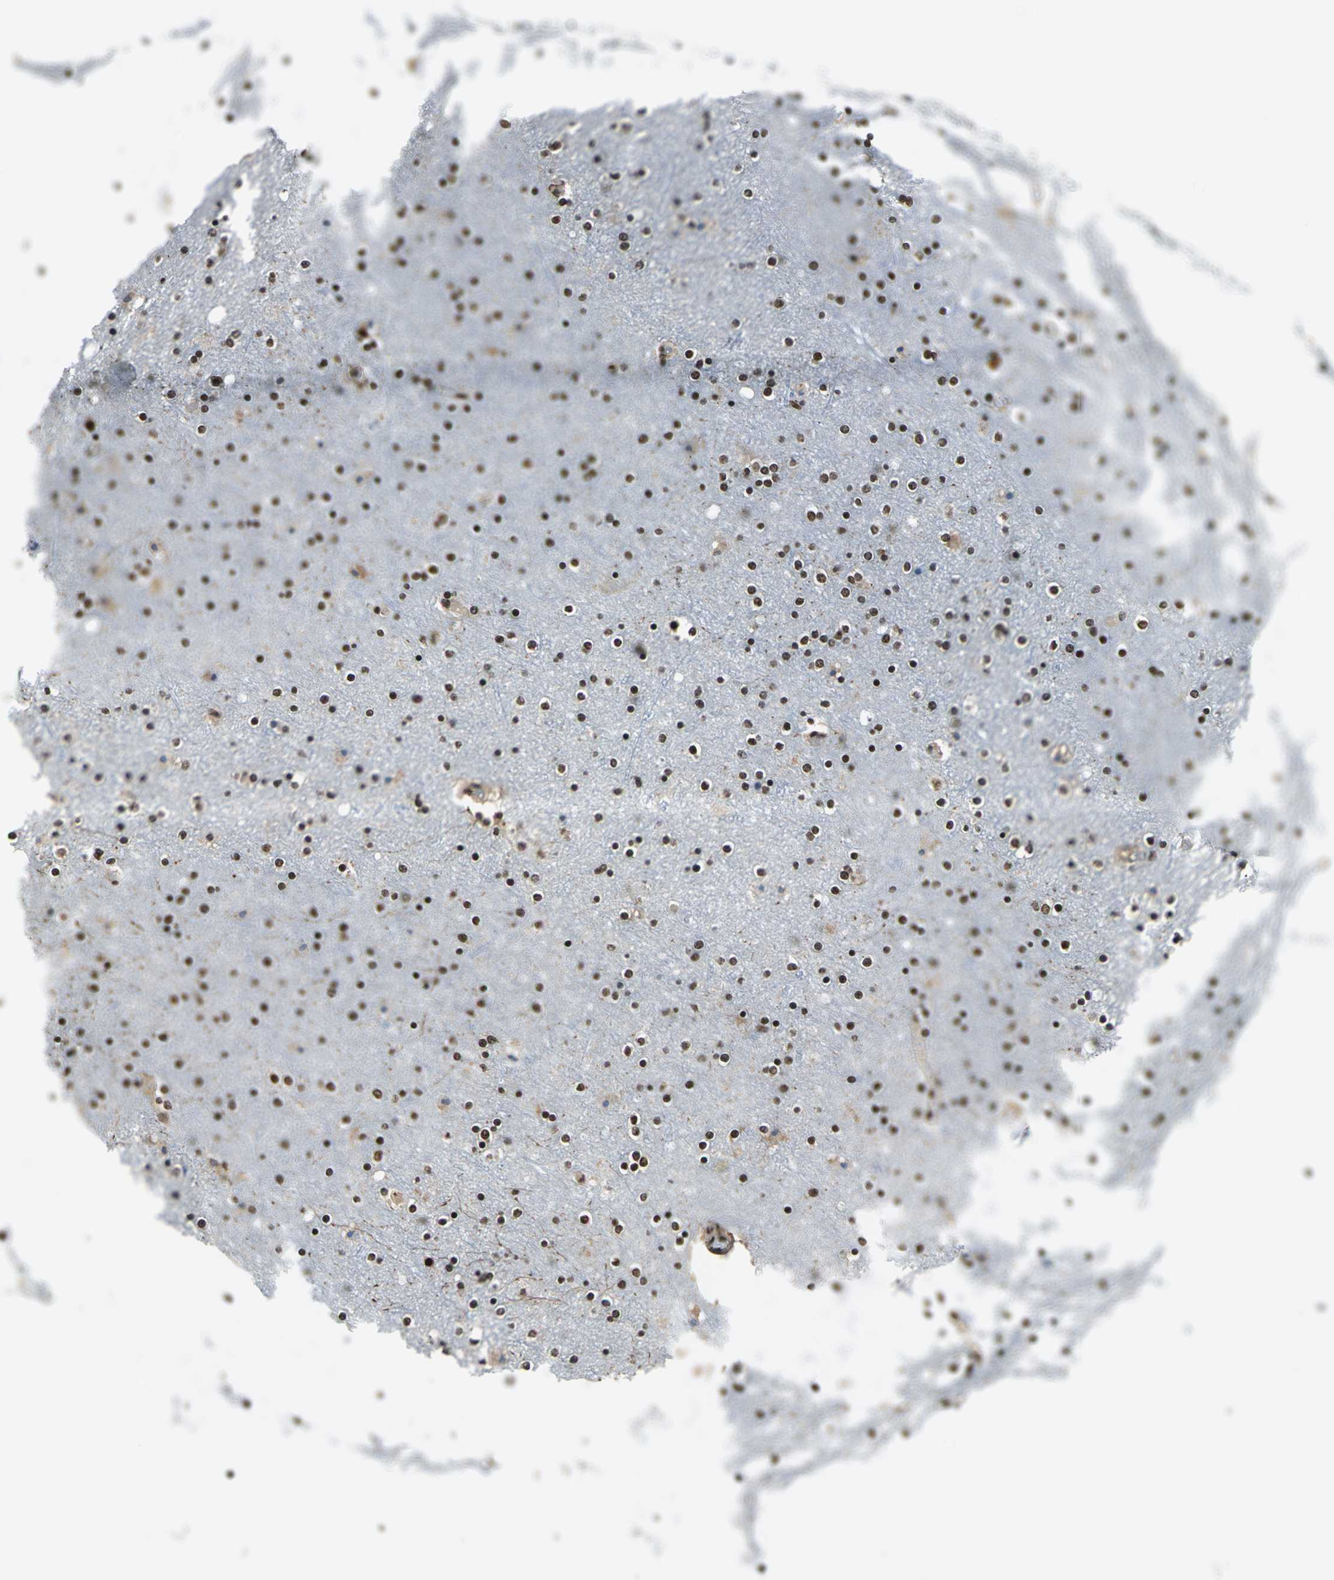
{"staining": {"intensity": "moderate", "quantity": ">75%", "location": "nuclear"}, "tissue": "cerebral cortex", "cell_type": "Endothelial cells", "image_type": "normal", "snomed": [{"axis": "morphology", "description": "Normal tissue, NOS"}, {"axis": "topography", "description": "Cerebral cortex"}], "caption": "Endothelial cells display moderate nuclear positivity in approximately >75% of cells in benign cerebral cortex.", "gene": "RBM14", "patient": {"sex": "female", "age": 54}}